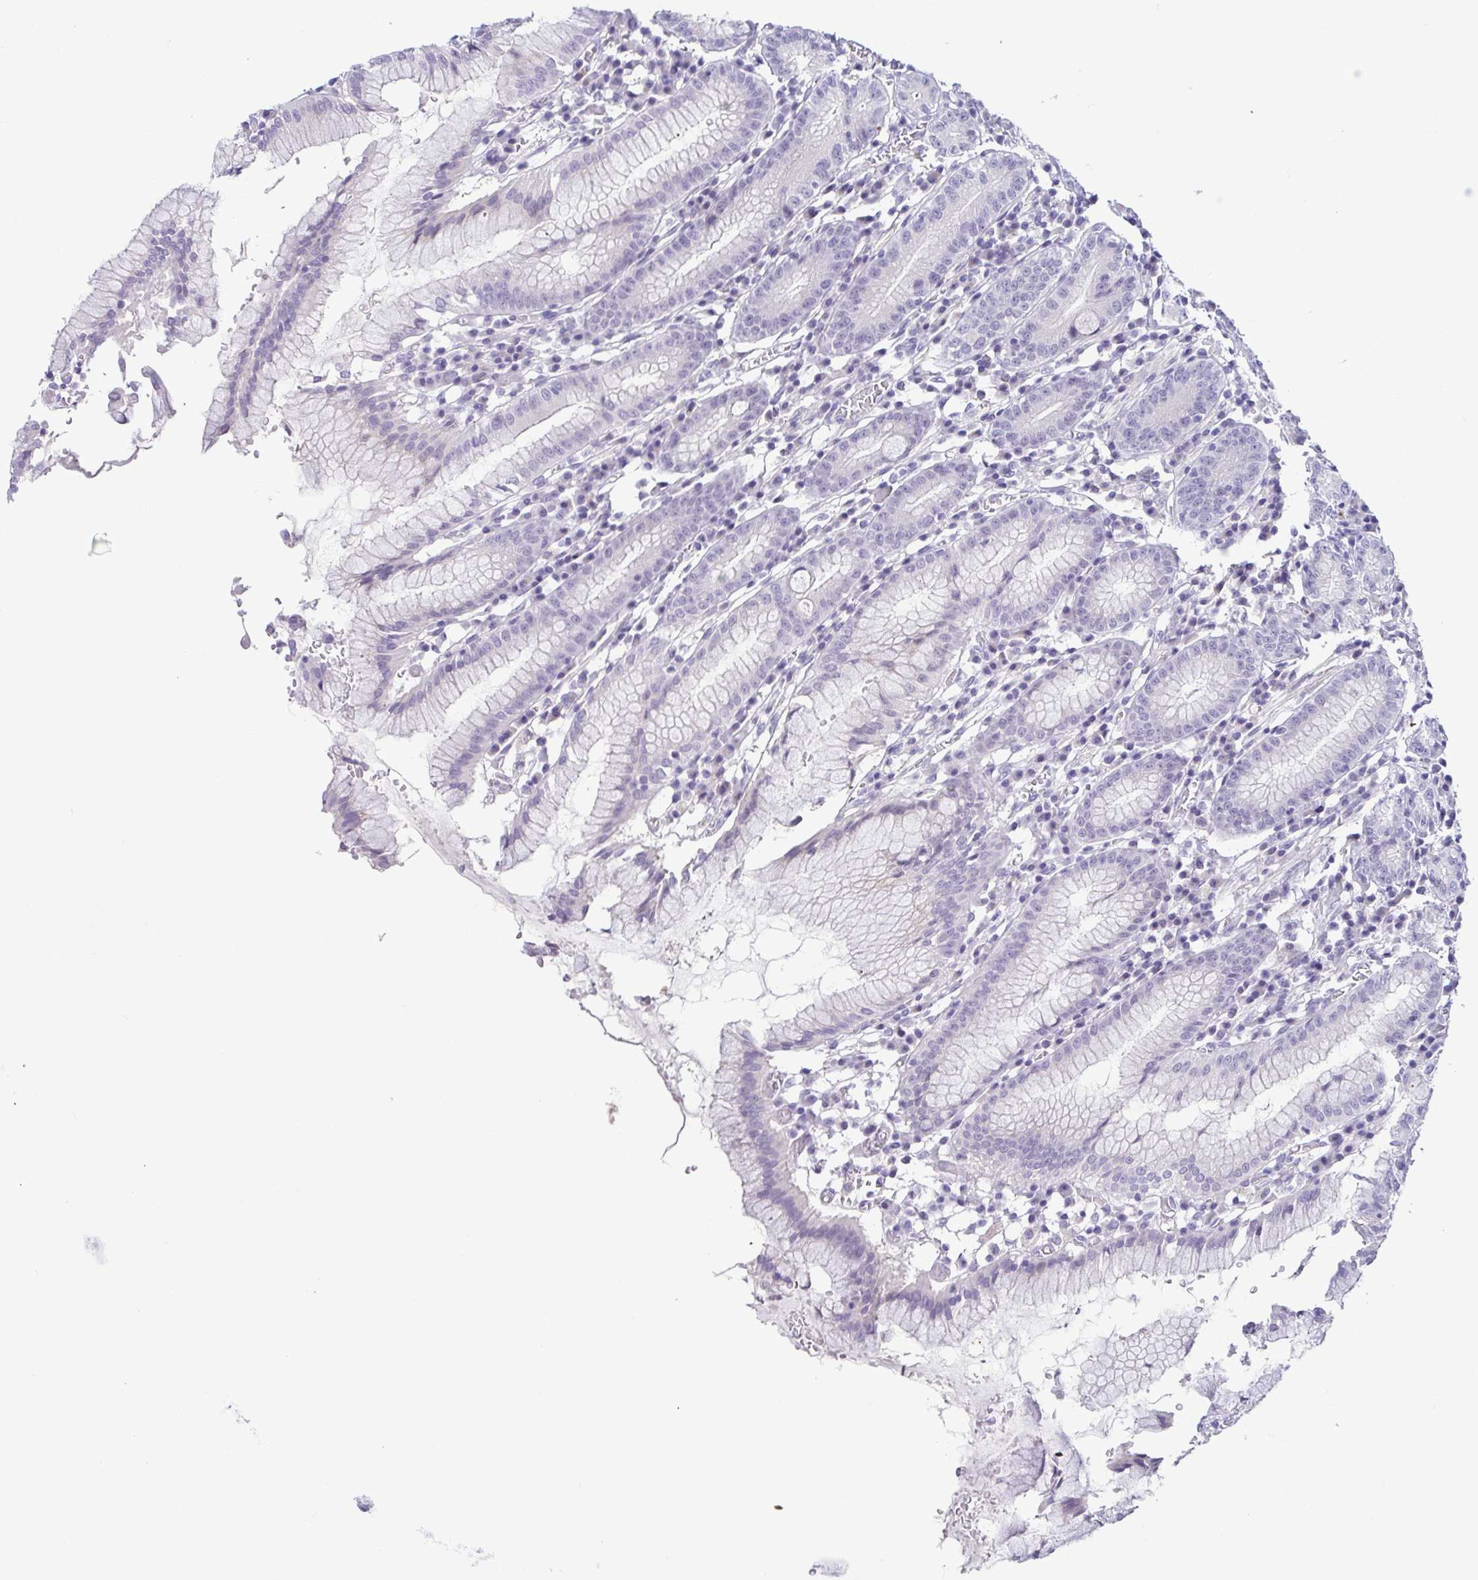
{"staining": {"intensity": "negative", "quantity": "none", "location": "none"}, "tissue": "stomach", "cell_type": "Glandular cells", "image_type": "normal", "snomed": [{"axis": "morphology", "description": "Normal tissue, NOS"}, {"axis": "topography", "description": "Stomach"}], "caption": "IHC micrograph of normal stomach stained for a protein (brown), which shows no expression in glandular cells.", "gene": "TERT", "patient": {"sex": "male", "age": 55}}